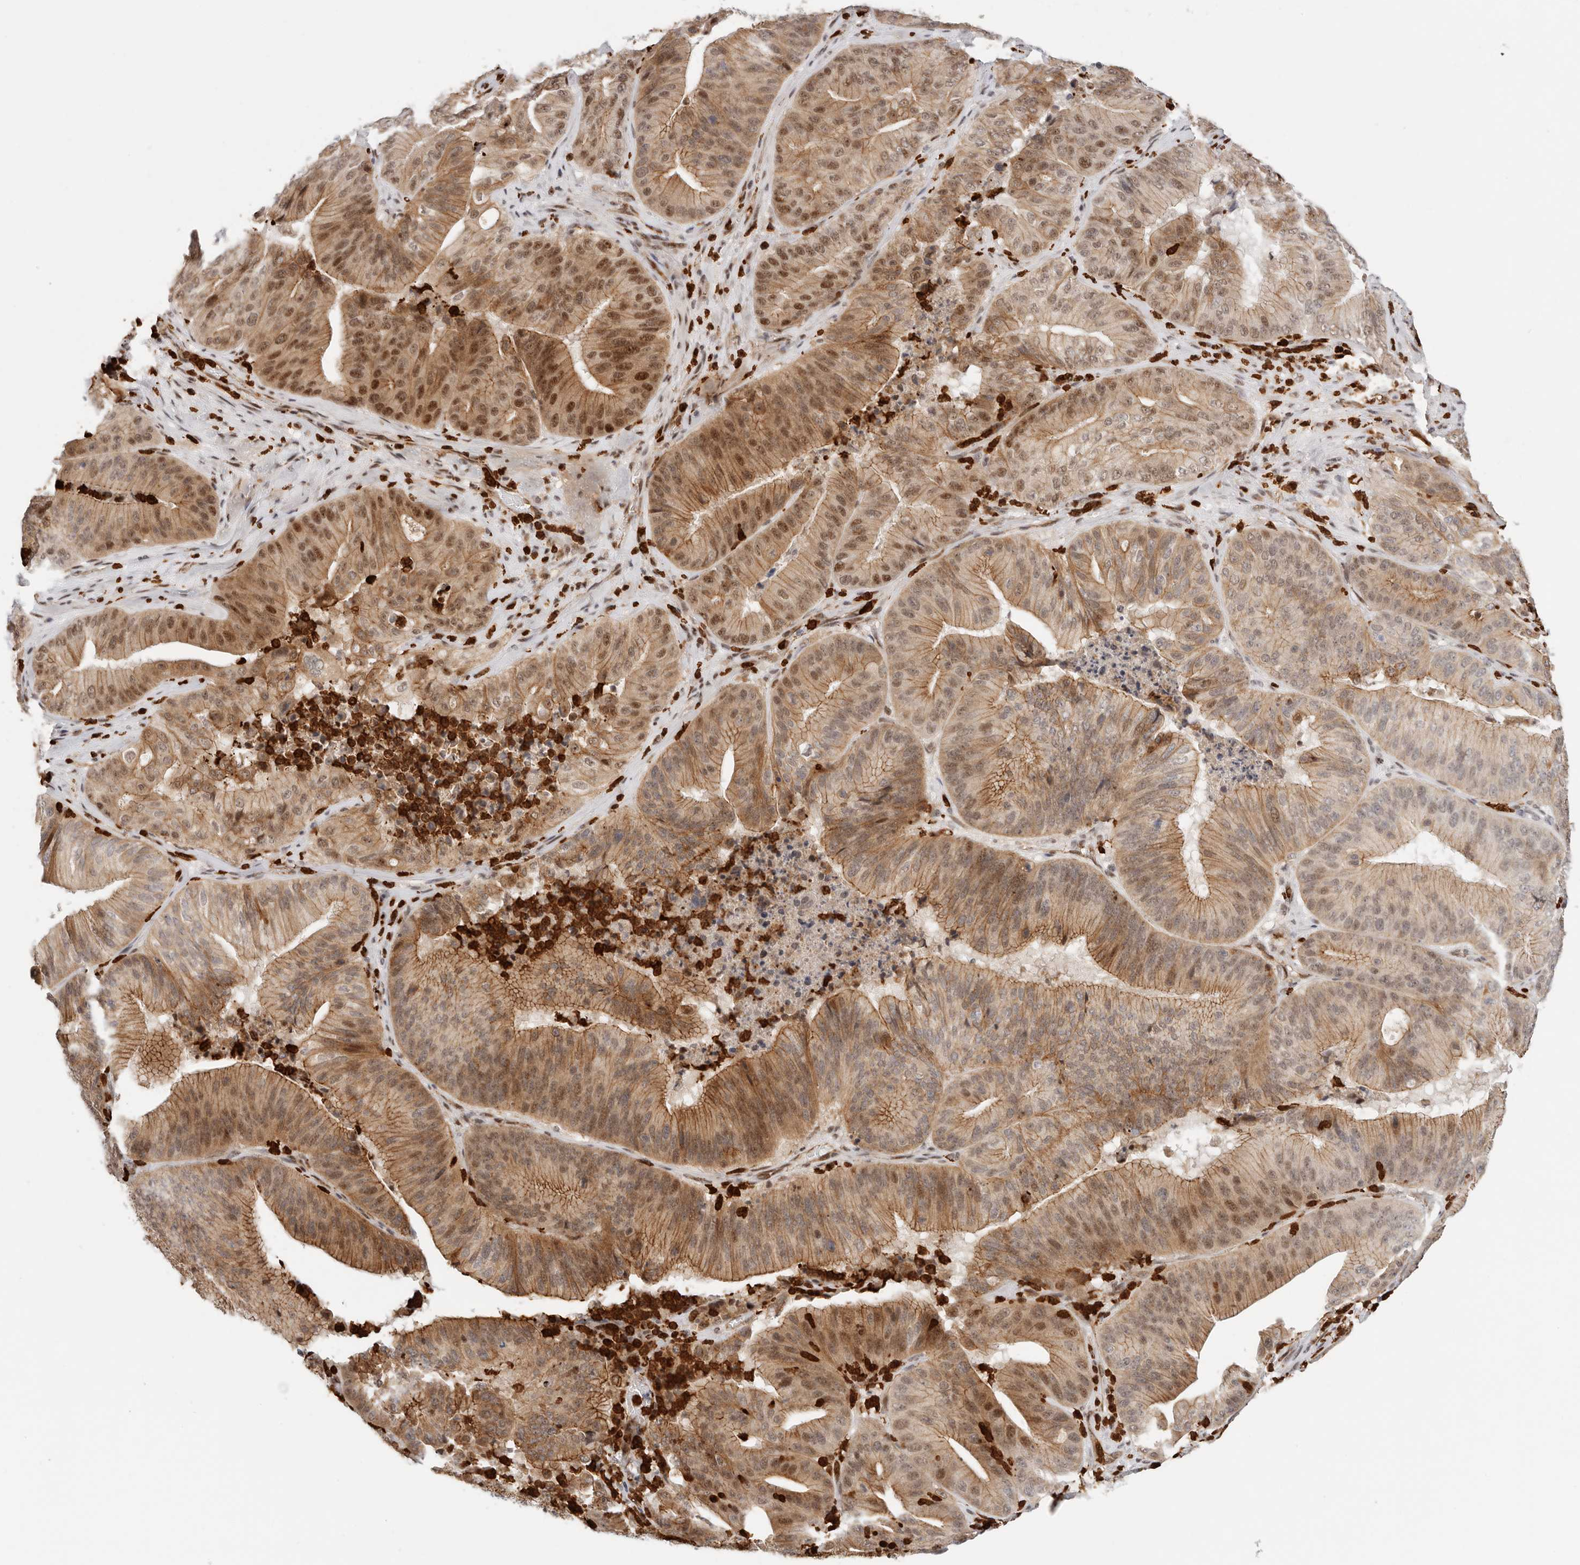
{"staining": {"intensity": "moderate", "quantity": ">75%", "location": "cytoplasmic/membranous,nuclear"}, "tissue": "pancreatic cancer", "cell_type": "Tumor cells", "image_type": "cancer", "snomed": [{"axis": "morphology", "description": "Adenocarcinoma, NOS"}, {"axis": "topography", "description": "Pancreas"}], "caption": "Immunohistochemistry (IHC) (DAB) staining of pancreatic cancer (adenocarcinoma) exhibits moderate cytoplasmic/membranous and nuclear protein staining in about >75% of tumor cells.", "gene": "AFDN", "patient": {"sex": "female", "age": 77}}